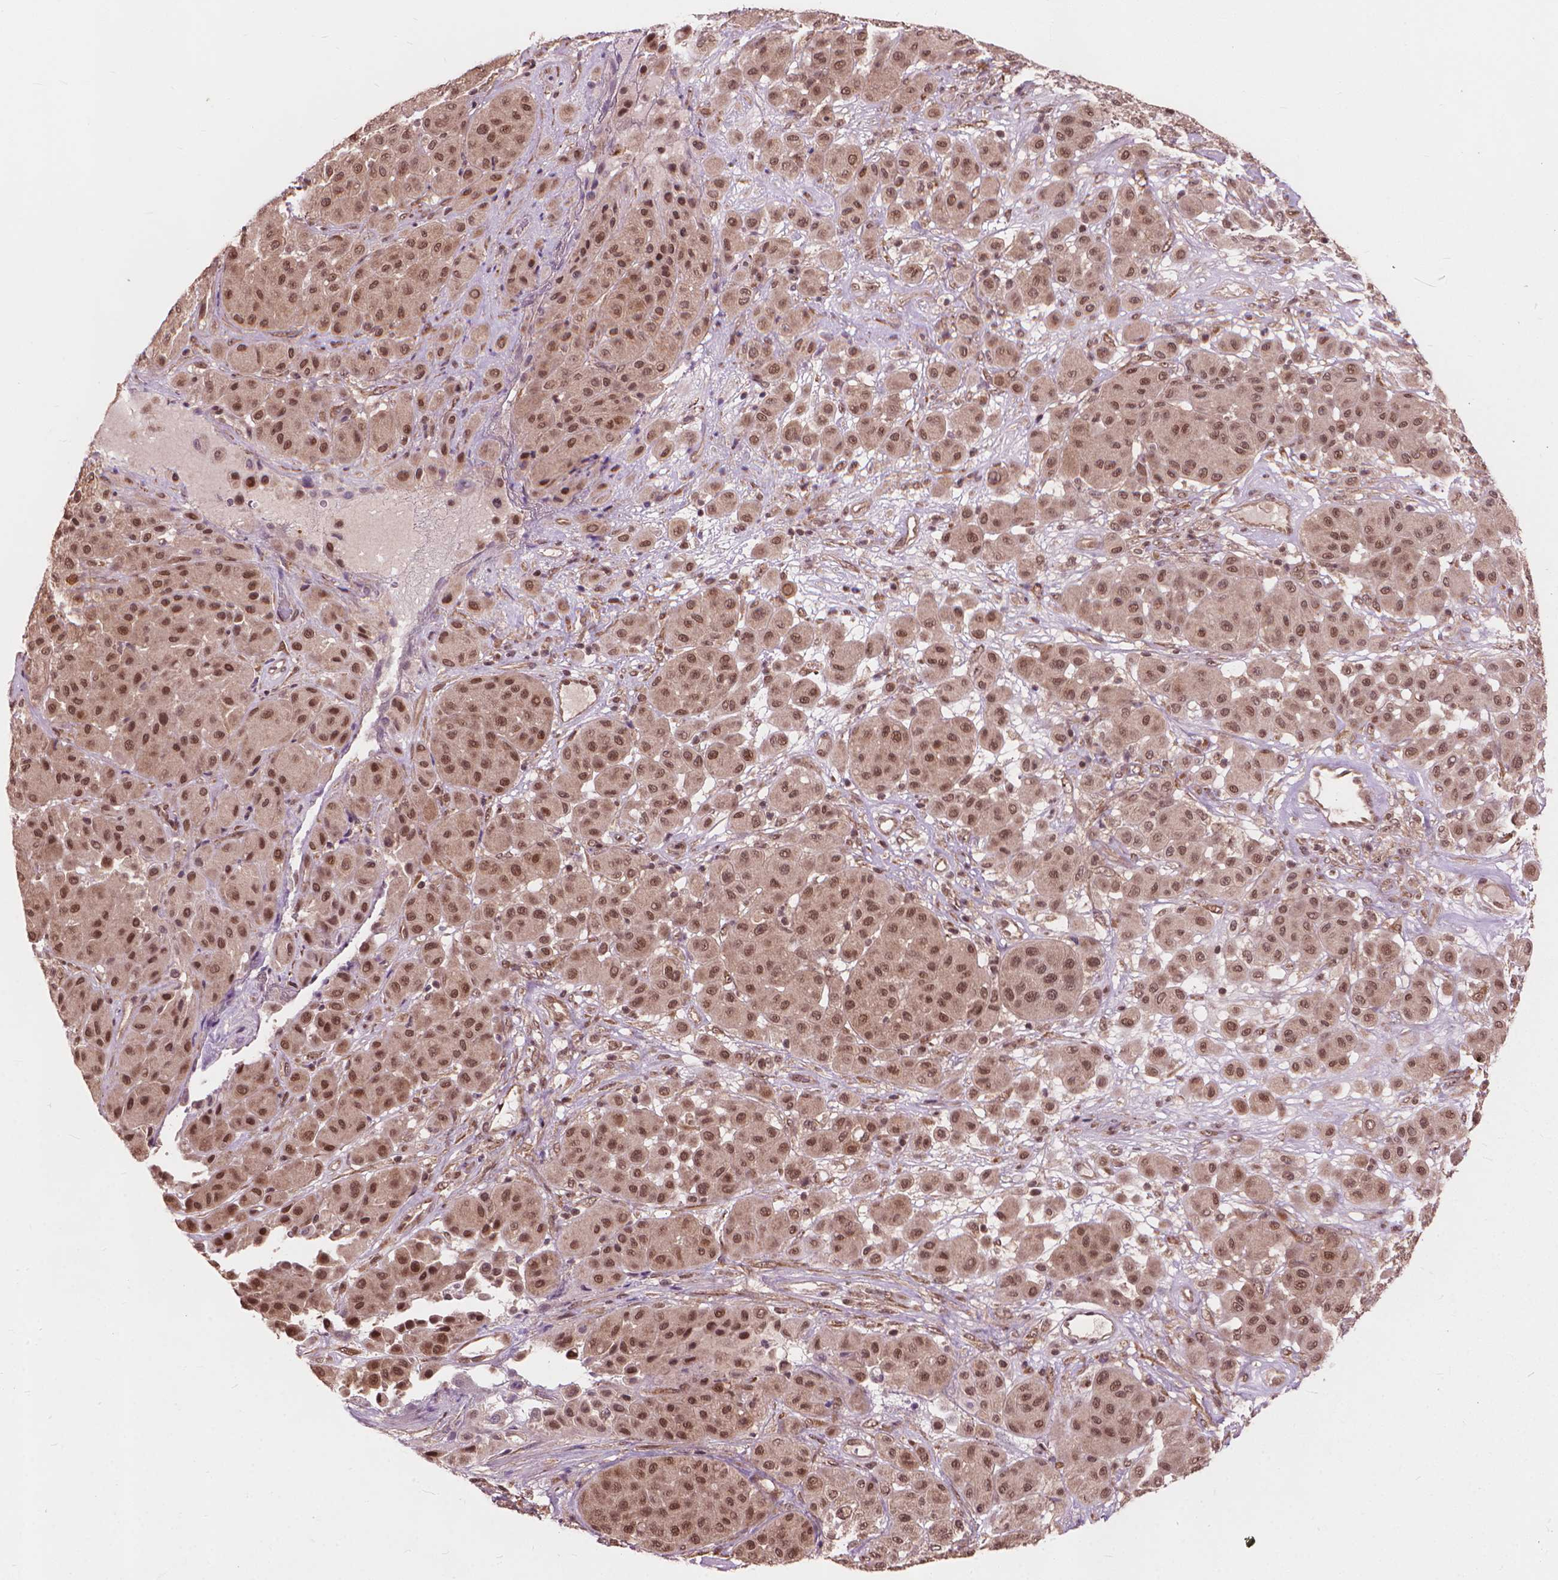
{"staining": {"intensity": "moderate", "quantity": ">75%", "location": "nuclear"}, "tissue": "melanoma", "cell_type": "Tumor cells", "image_type": "cancer", "snomed": [{"axis": "morphology", "description": "Malignant melanoma, Metastatic site"}, {"axis": "topography", "description": "Smooth muscle"}], "caption": "Malignant melanoma (metastatic site) was stained to show a protein in brown. There is medium levels of moderate nuclear expression in about >75% of tumor cells. The protein of interest is stained brown, and the nuclei are stained in blue (DAB (3,3'-diaminobenzidine) IHC with brightfield microscopy, high magnification).", "gene": "SSU72", "patient": {"sex": "male", "age": 41}}